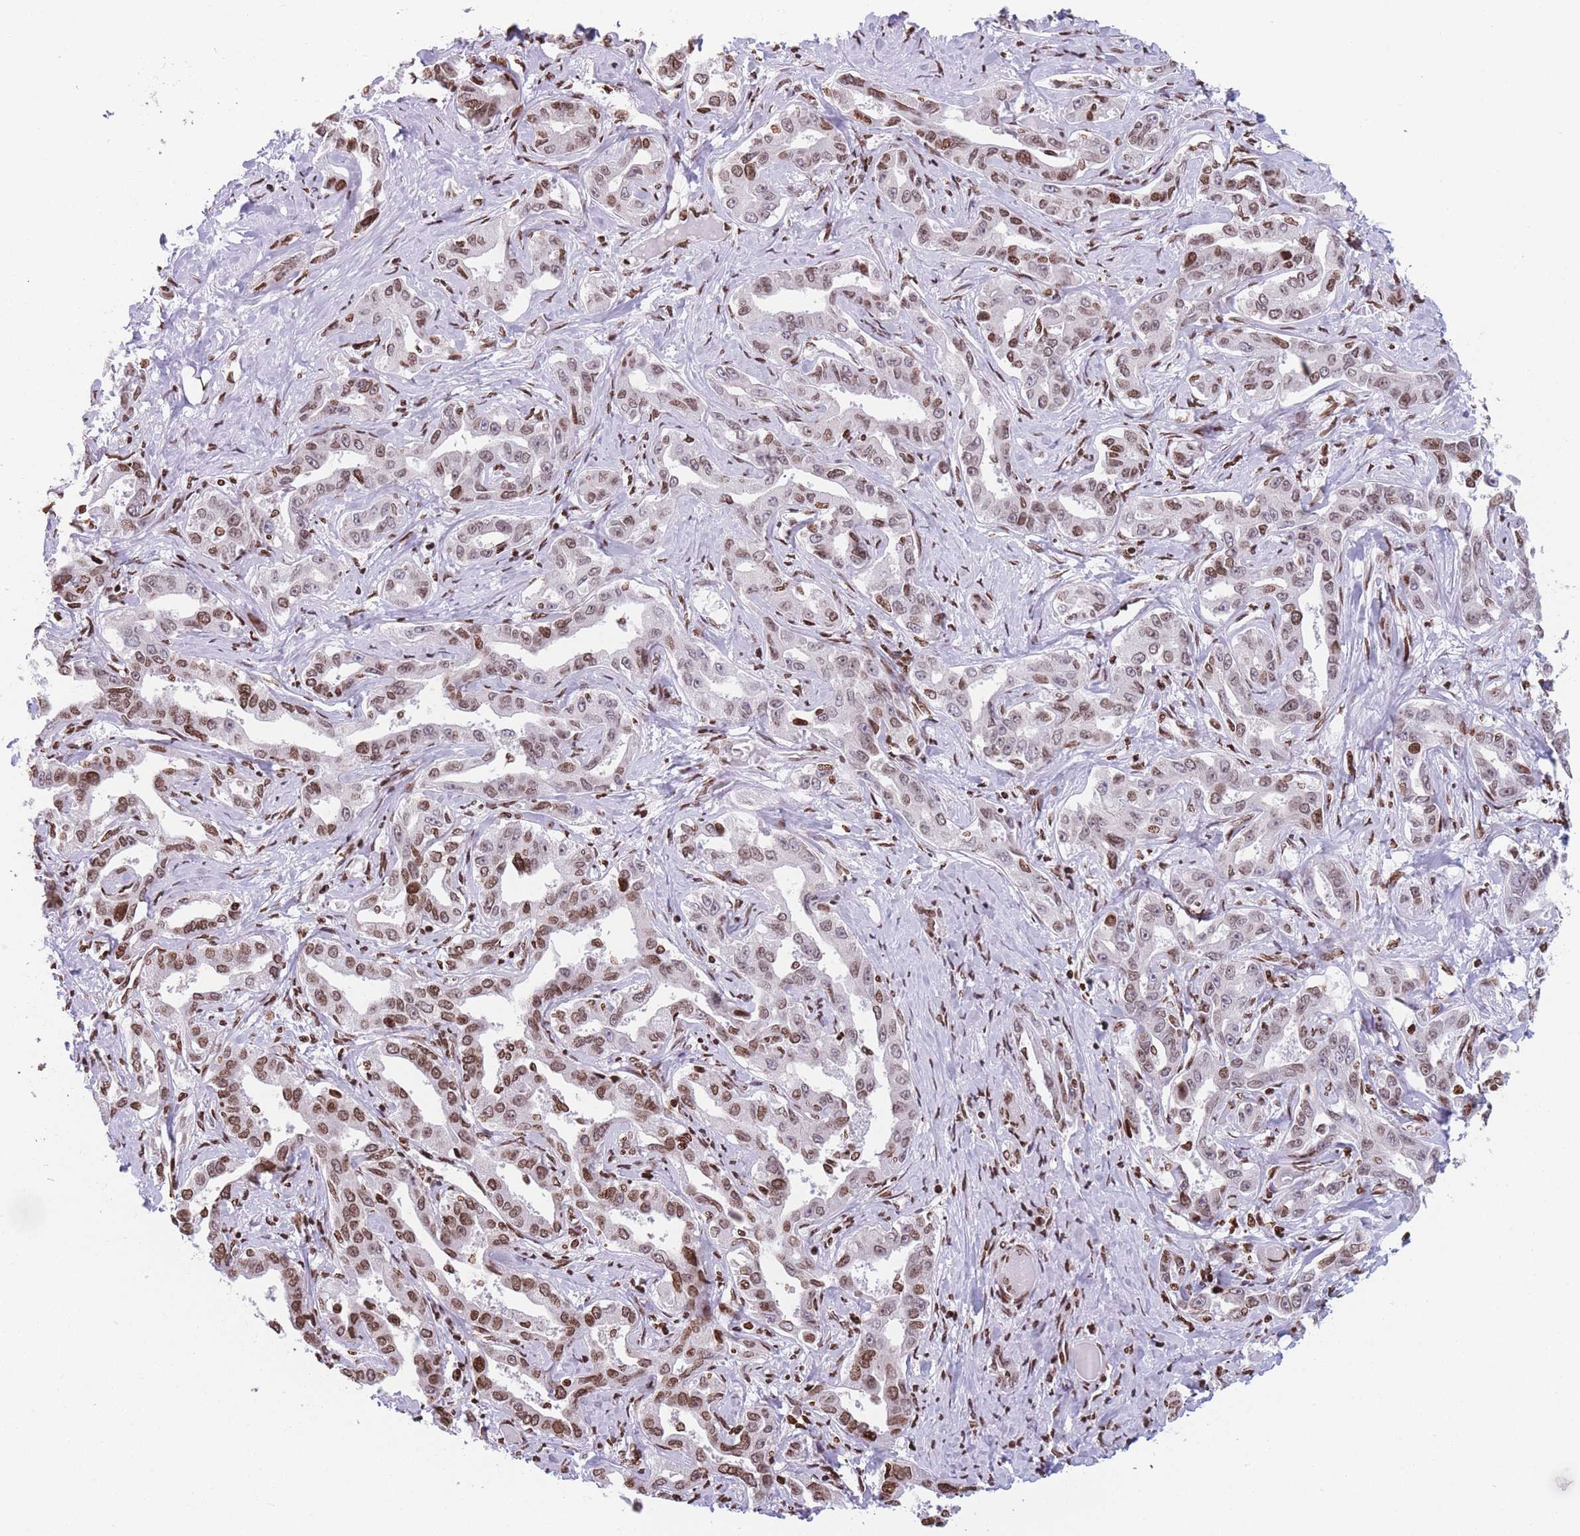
{"staining": {"intensity": "moderate", "quantity": ">75%", "location": "nuclear"}, "tissue": "liver cancer", "cell_type": "Tumor cells", "image_type": "cancer", "snomed": [{"axis": "morphology", "description": "Cholangiocarcinoma"}, {"axis": "topography", "description": "Liver"}], "caption": "The image shows immunohistochemical staining of liver cancer. There is moderate nuclear positivity is appreciated in about >75% of tumor cells. The staining is performed using DAB brown chromogen to label protein expression. The nuclei are counter-stained blue using hematoxylin.", "gene": "AK9", "patient": {"sex": "male", "age": 59}}